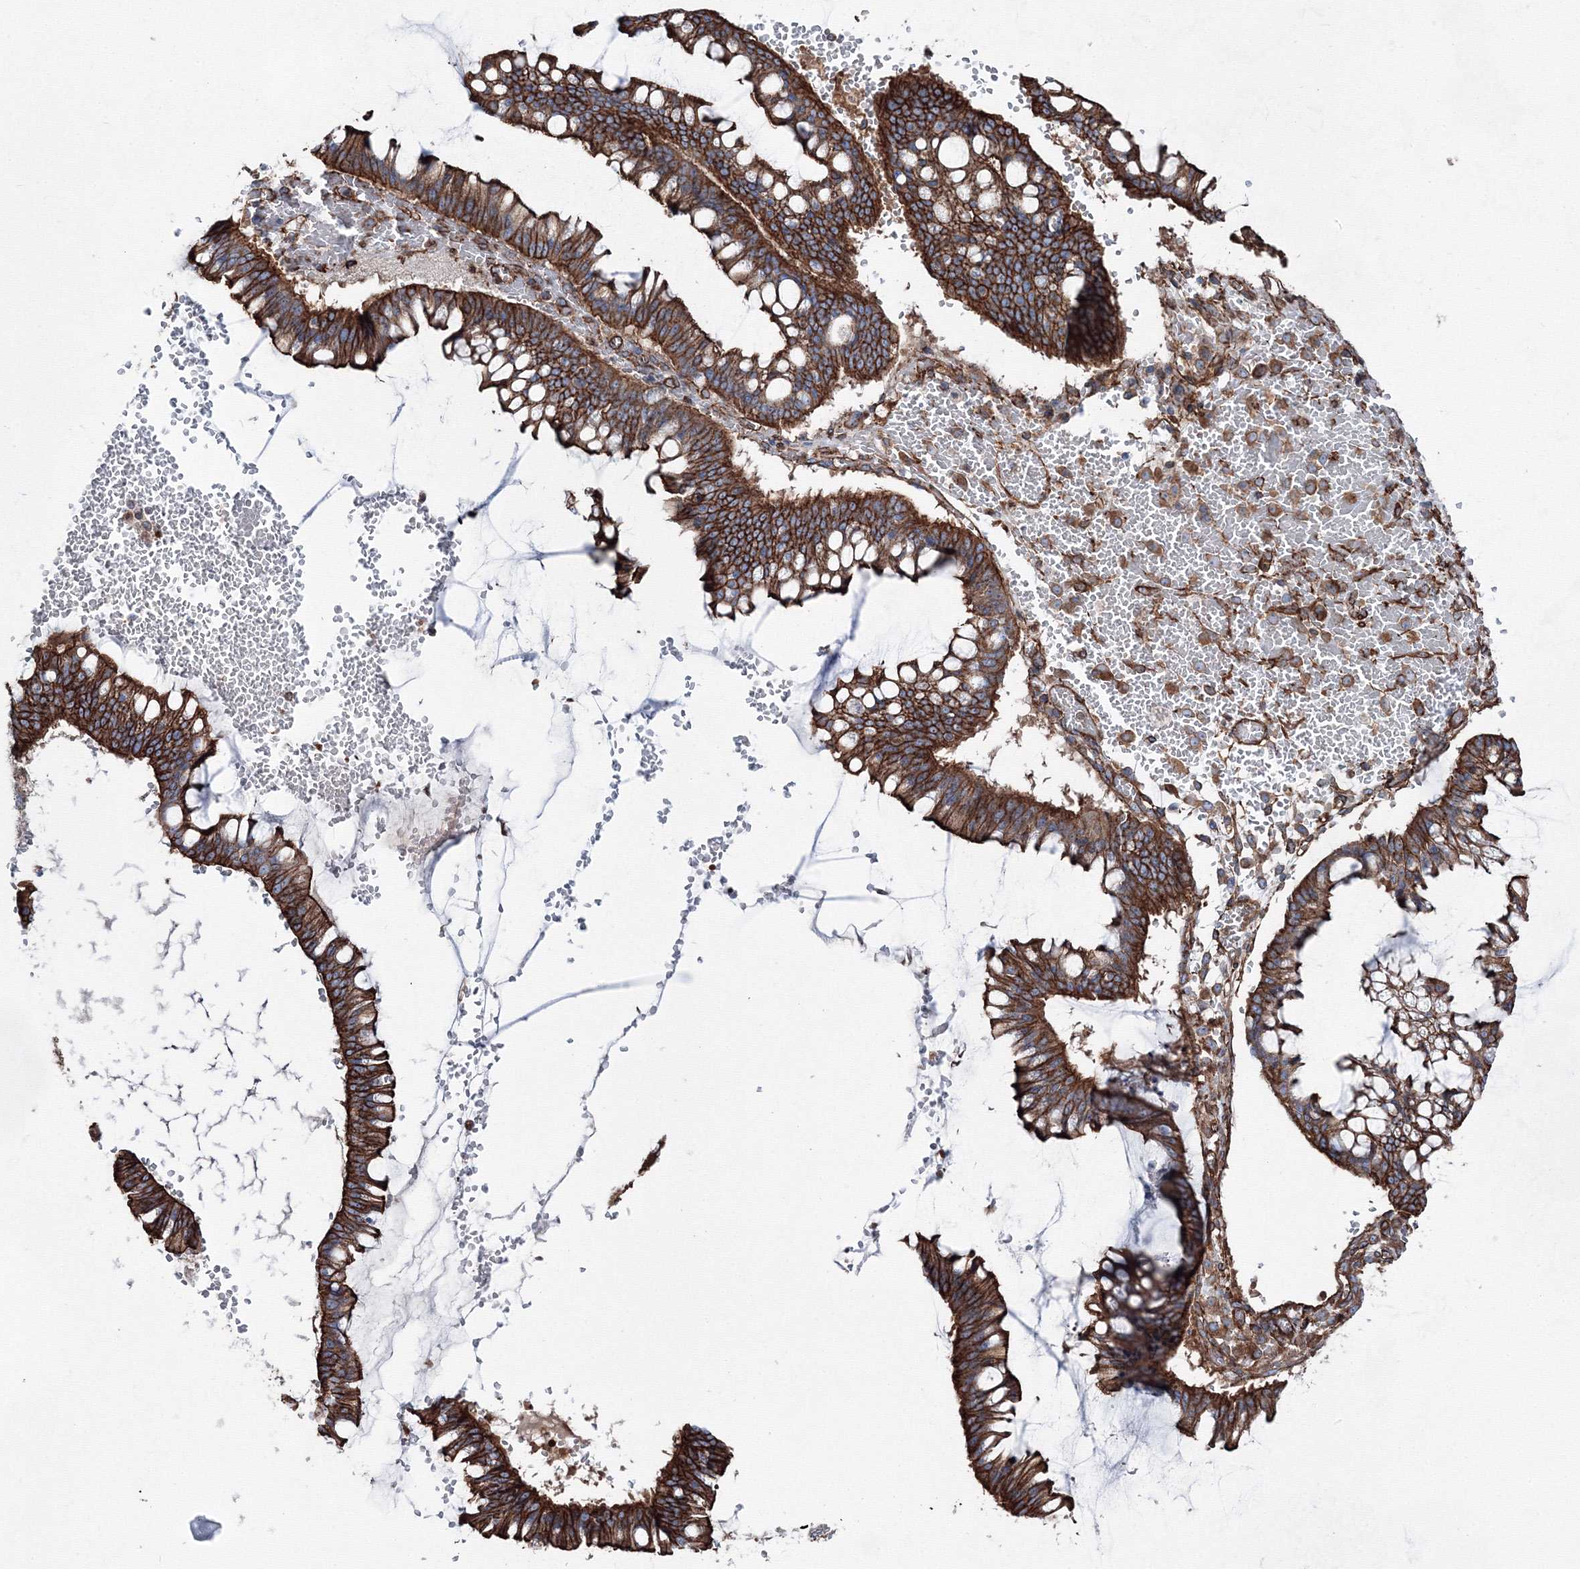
{"staining": {"intensity": "strong", "quantity": ">75%", "location": "cytoplasmic/membranous"}, "tissue": "ovarian cancer", "cell_type": "Tumor cells", "image_type": "cancer", "snomed": [{"axis": "morphology", "description": "Cystadenocarcinoma, mucinous, NOS"}, {"axis": "topography", "description": "Ovary"}], "caption": "Protein expression analysis of human ovarian cancer reveals strong cytoplasmic/membranous expression in about >75% of tumor cells. (IHC, brightfield microscopy, high magnification).", "gene": "ANKRD37", "patient": {"sex": "female", "age": 73}}